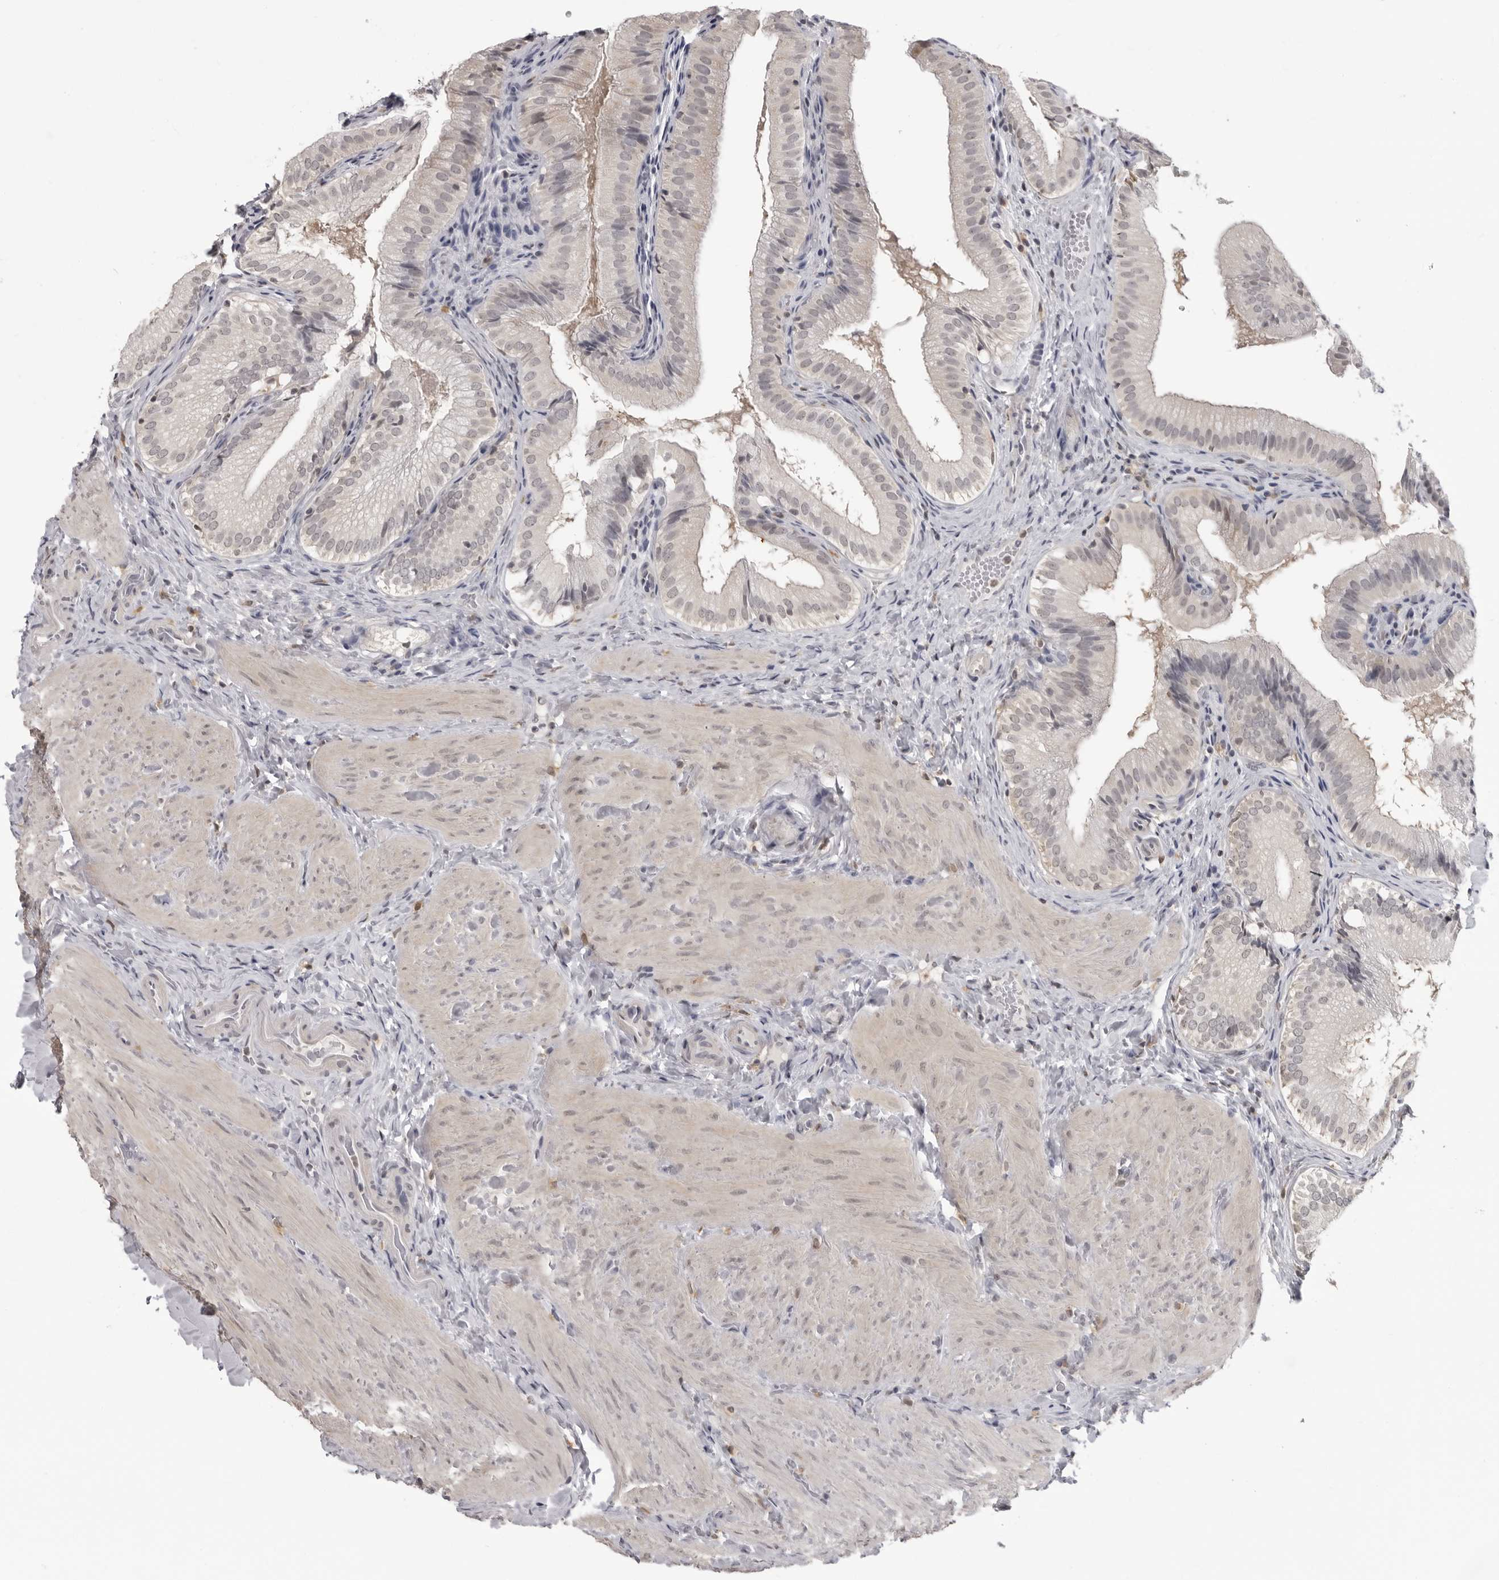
{"staining": {"intensity": "weak", "quantity": "25%-75%", "location": "cytoplasmic/membranous"}, "tissue": "gallbladder", "cell_type": "Glandular cells", "image_type": "normal", "snomed": [{"axis": "morphology", "description": "Normal tissue, NOS"}, {"axis": "topography", "description": "Gallbladder"}], "caption": "Approximately 25%-75% of glandular cells in benign human gallbladder display weak cytoplasmic/membranous protein expression as visualized by brown immunohistochemical staining.", "gene": "PDCL3", "patient": {"sex": "female", "age": 30}}